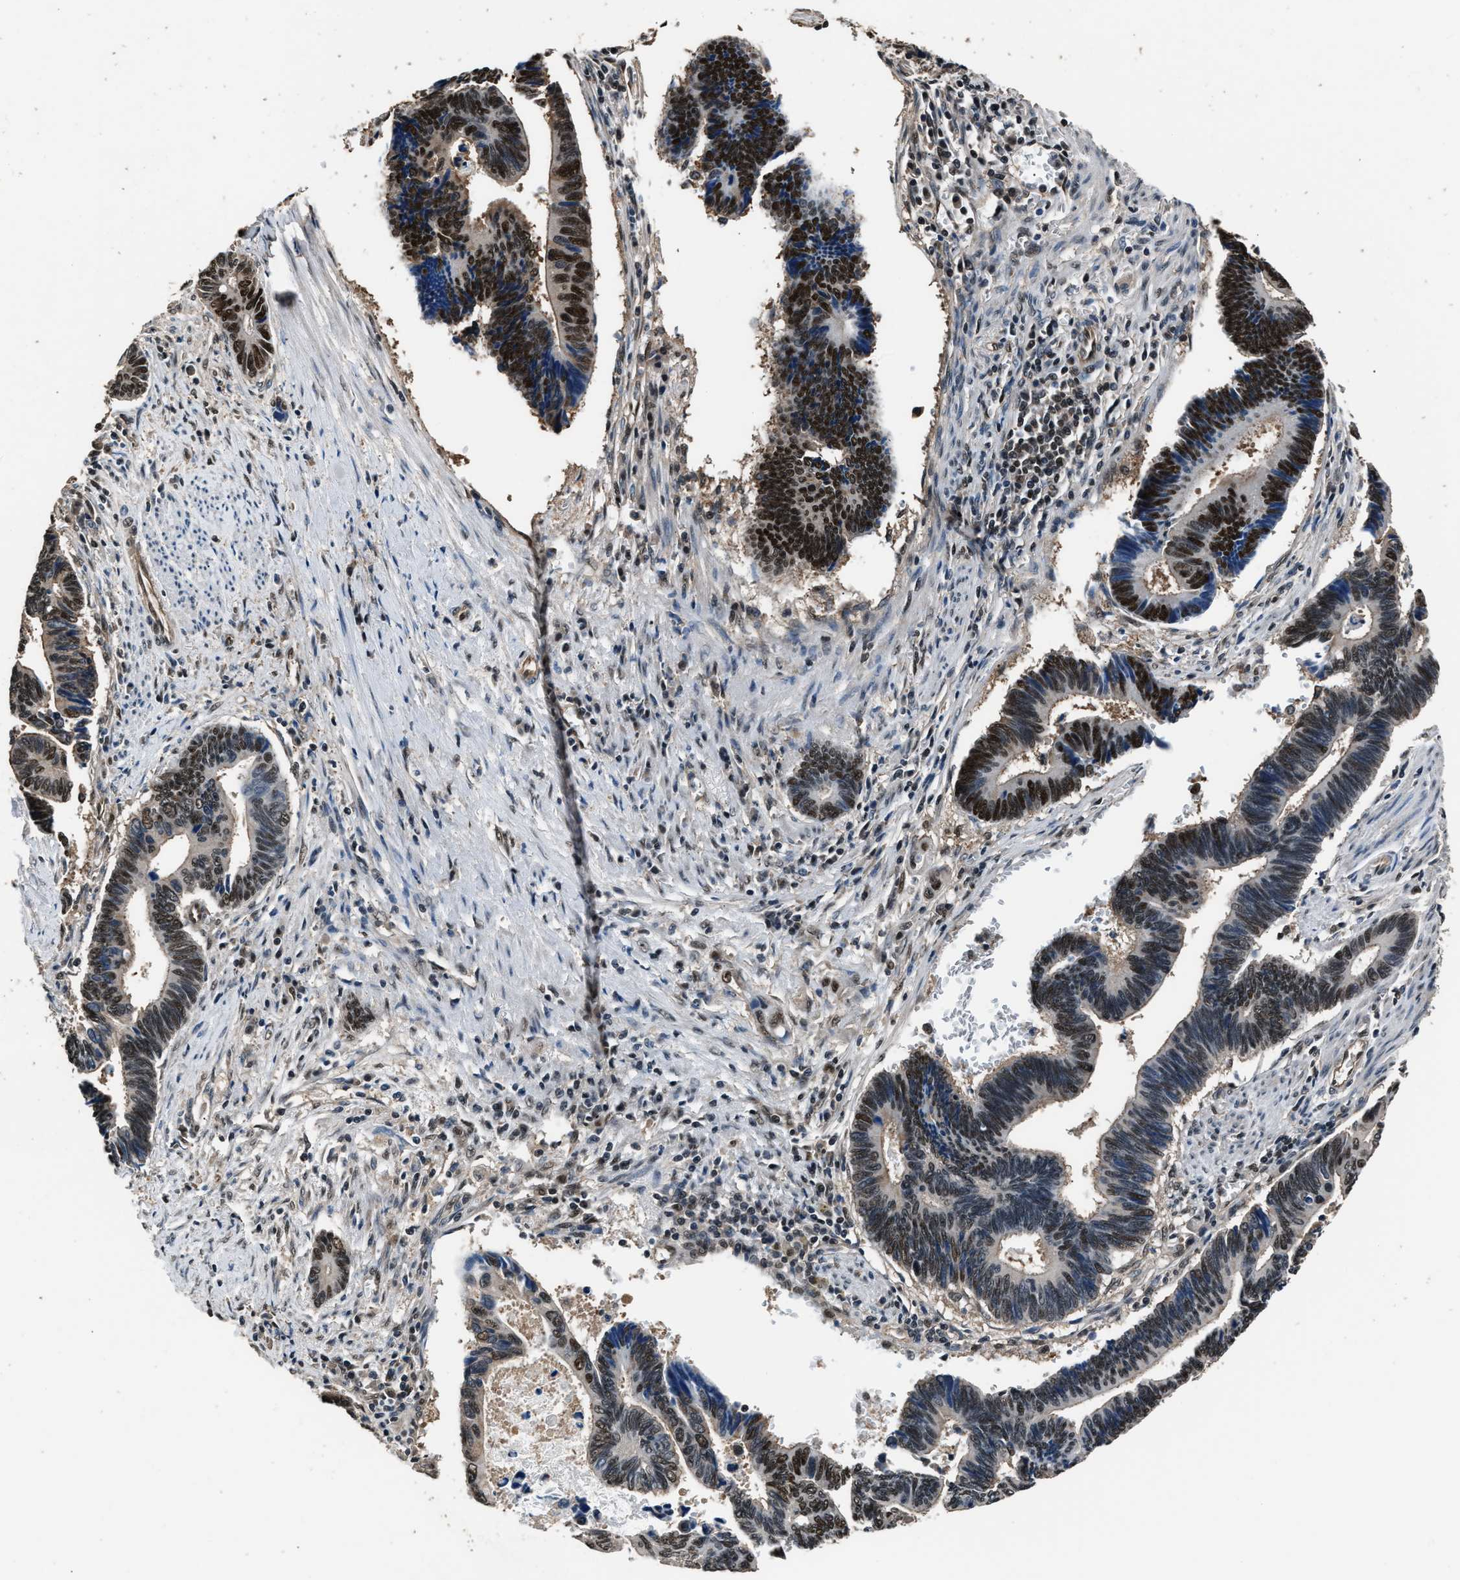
{"staining": {"intensity": "strong", "quantity": "25%-75%", "location": "nuclear"}, "tissue": "pancreatic cancer", "cell_type": "Tumor cells", "image_type": "cancer", "snomed": [{"axis": "morphology", "description": "Adenocarcinoma, NOS"}, {"axis": "topography", "description": "Pancreas"}], "caption": "Tumor cells demonstrate high levels of strong nuclear expression in about 25%-75% of cells in human adenocarcinoma (pancreatic). (DAB IHC, brown staining for protein, blue staining for nuclei).", "gene": "DFFA", "patient": {"sex": "female", "age": 70}}